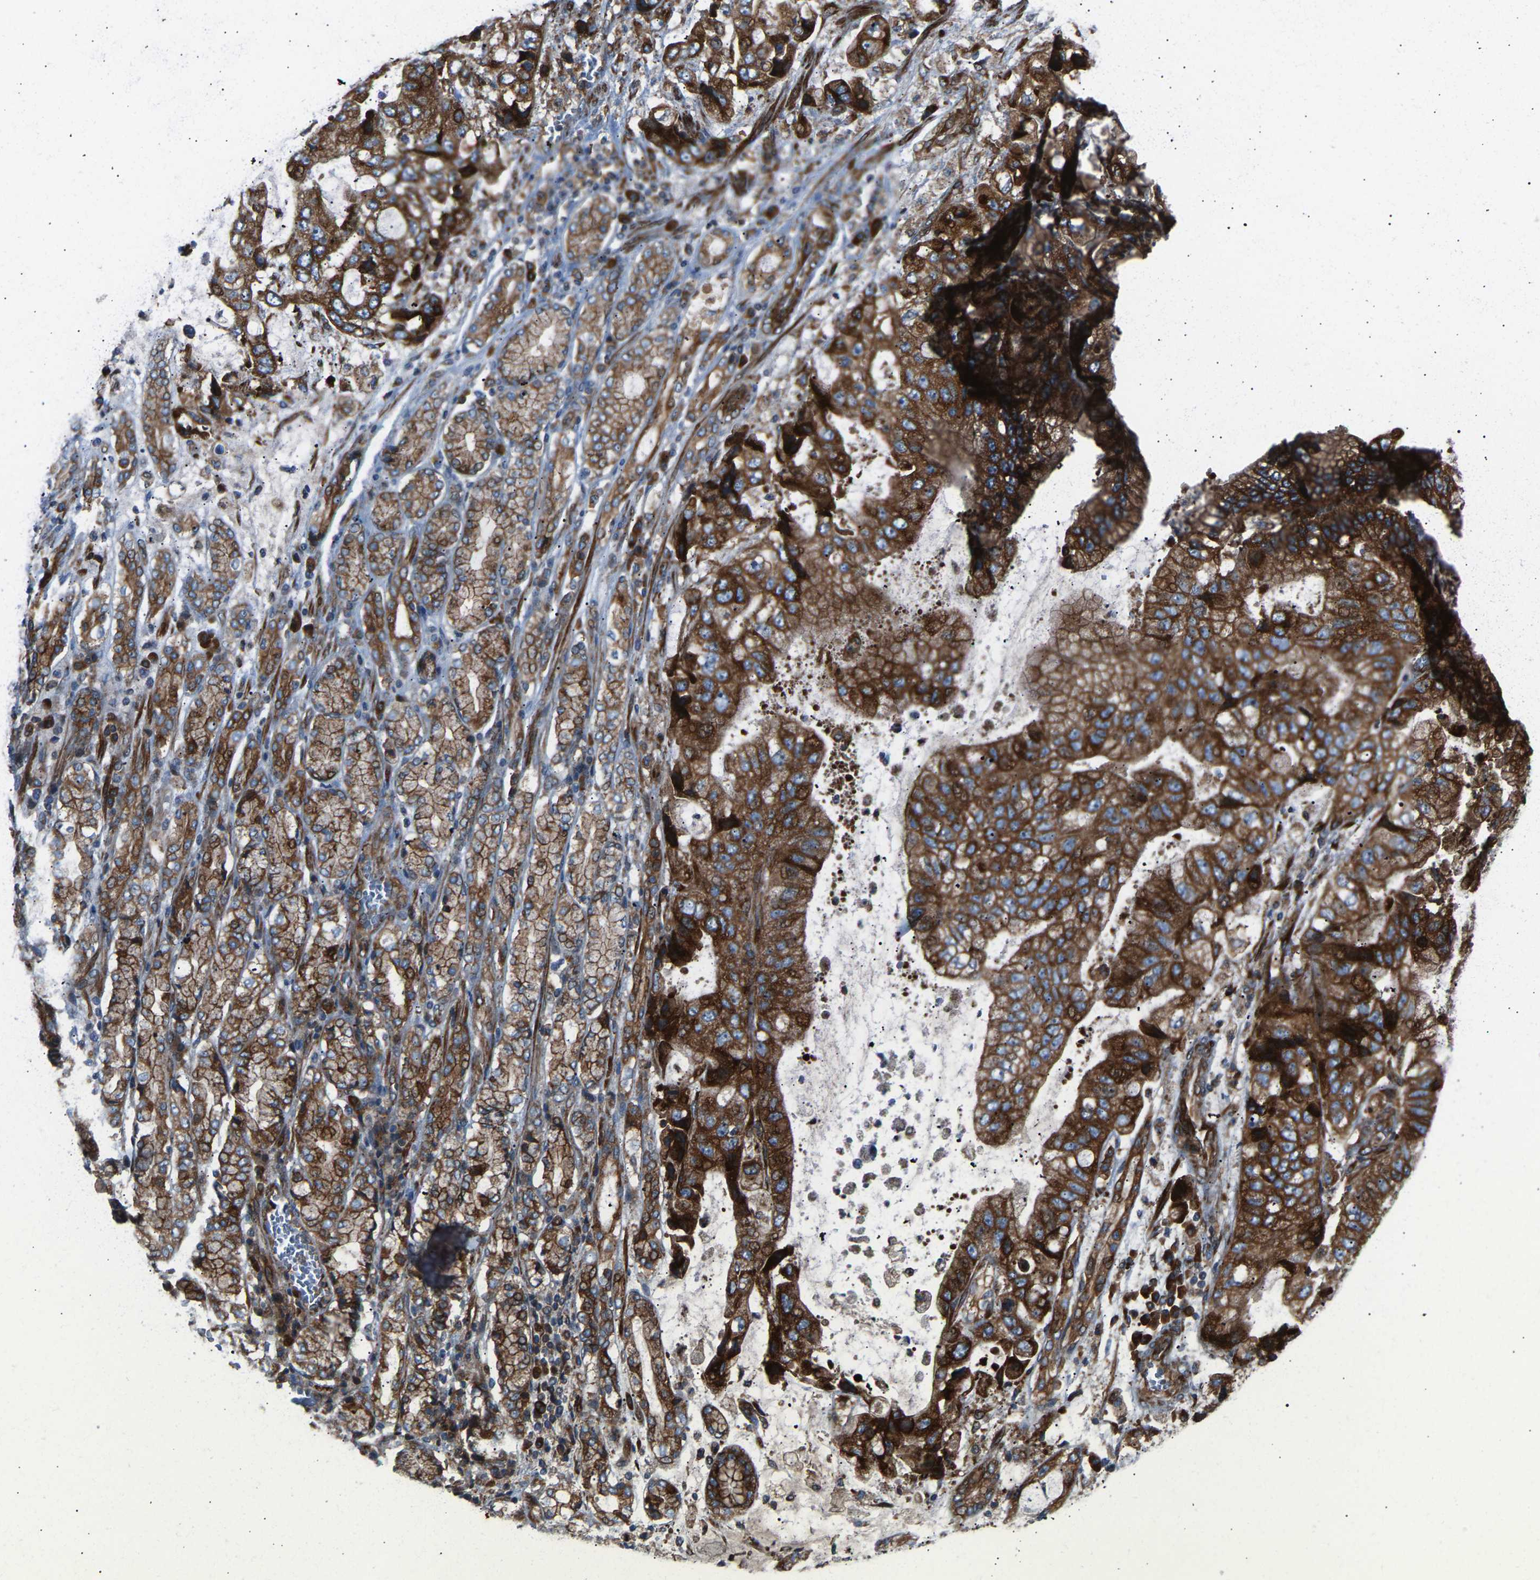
{"staining": {"intensity": "strong", "quantity": ">75%", "location": "cytoplasmic/membranous"}, "tissue": "stomach cancer", "cell_type": "Tumor cells", "image_type": "cancer", "snomed": [{"axis": "morphology", "description": "Normal tissue, NOS"}, {"axis": "morphology", "description": "Adenocarcinoma, NOS"}, {"axis": "topography", "description": "Stomach"}], "caption": "Immunohistochemical staining of human stomach cancer (adenocarcinoma) exhibits high levels of strong cytoplasmic/membranous expression in approximately >75% of tumor cells.", "gene": "VPS41", "patient": {"sex": "male", "age": 62}}